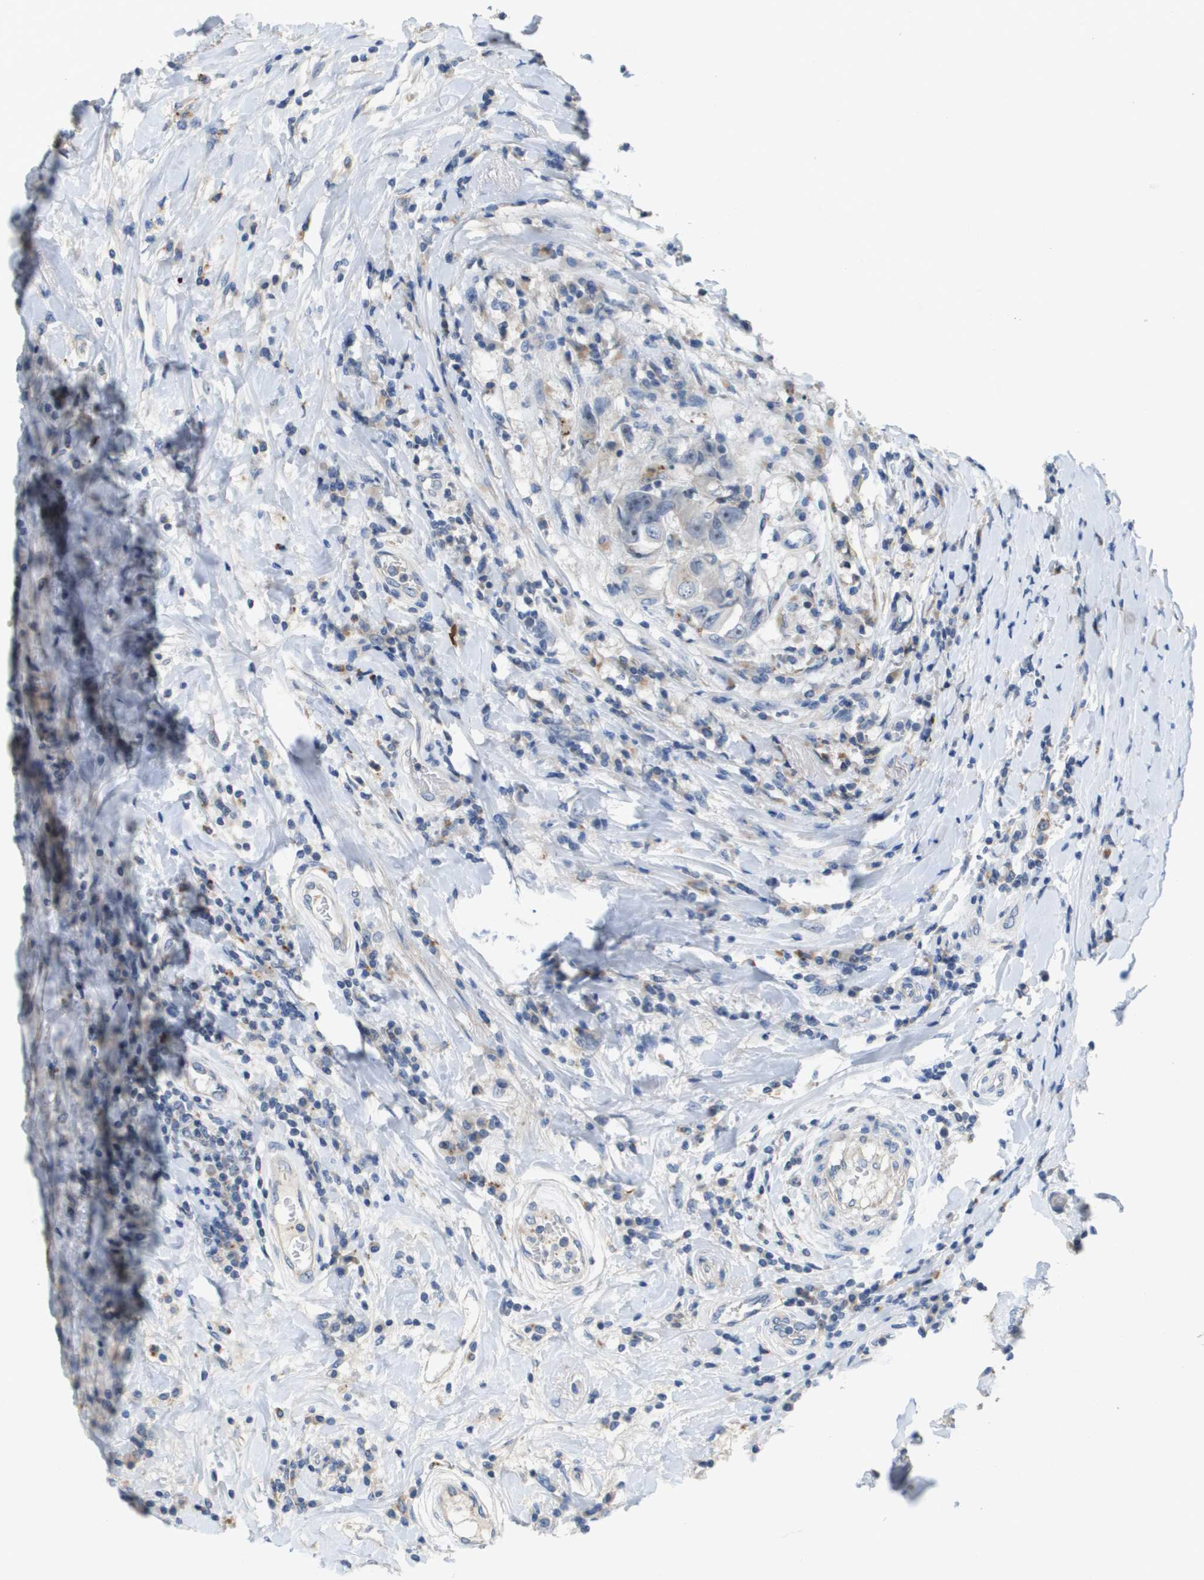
{"staining": {"intensity": "weak", "quantity": "<25%", "location": "cytoplasmic/membranous"}, "tissue": "breast cancer", "cell_type": "Tumor cells", "image_type": "cancer", "snomed": [{"axis": "morphology", "description": "Duct carcinoma"}, {"axis": "topography", "description": "Breast"}], "caption": "Immunohistochemical staining of breast cancer (invasive ductal carcinoma) demonstrates no significant expression in tumor cells.", "gene": "B3GNT5", "patient": {"sex": "female", "age": 27}}